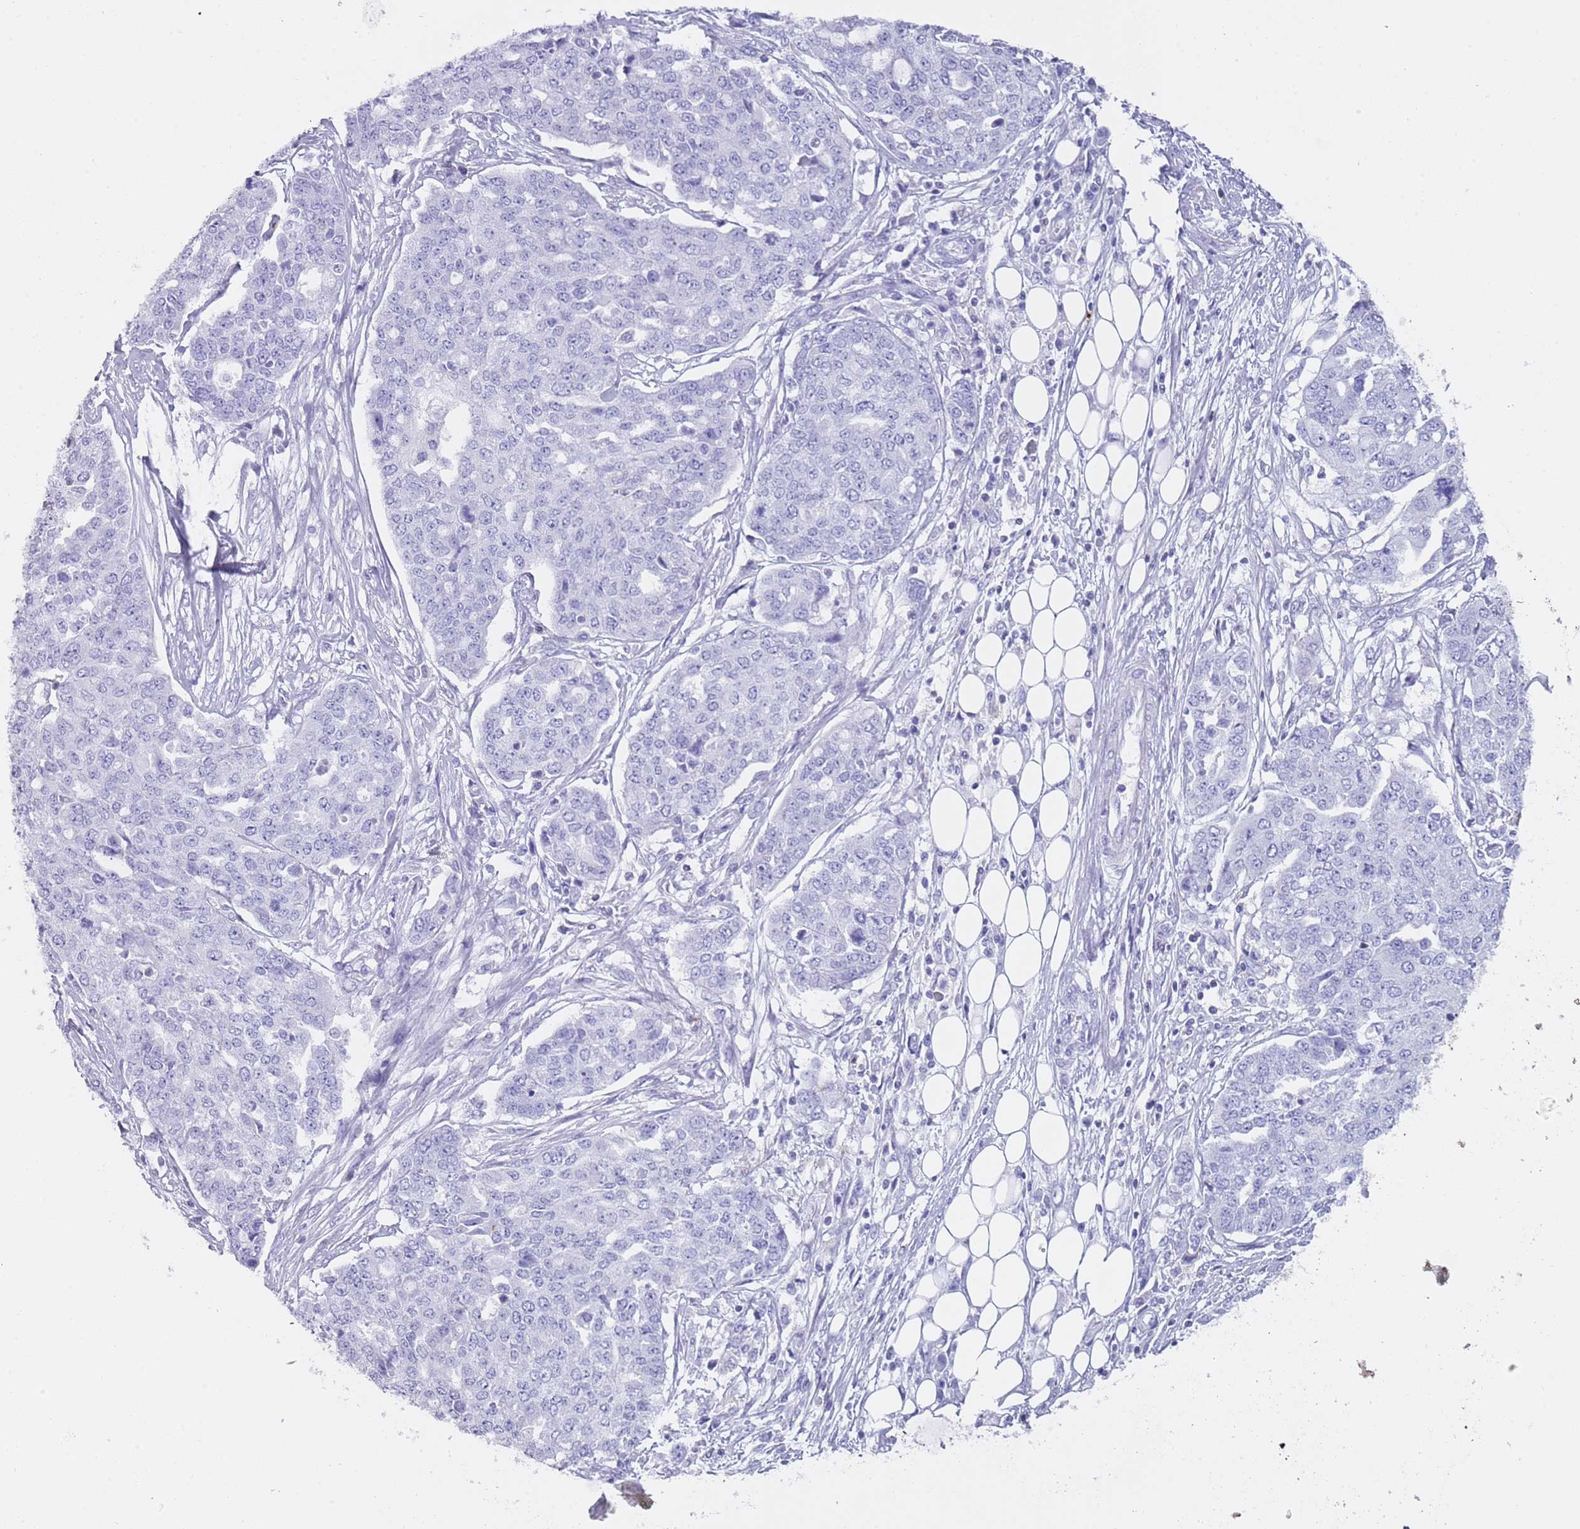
{"staining": {"intensity": "negative", "quantity": "none", "location": "none"}, "tissue": "ovarian cancer", "cell_type": "Tumor cells", "image_type": "cancer", "snomed": [{"axis": "morphology", "description": "Cystadenocarcinoma, serous, NOS"}, {"axis": "topography", "description": "Soft tissue"}, {"axis": "topography", "description": "Ovary"}], "caption": "Serous cystadenocarcinoma (ovarian) stained for a protein using immunohistochemistry displays no positivity tumor cells.", "gene": "NBPF20", "patient": {"sex": "female", "age": 57}}